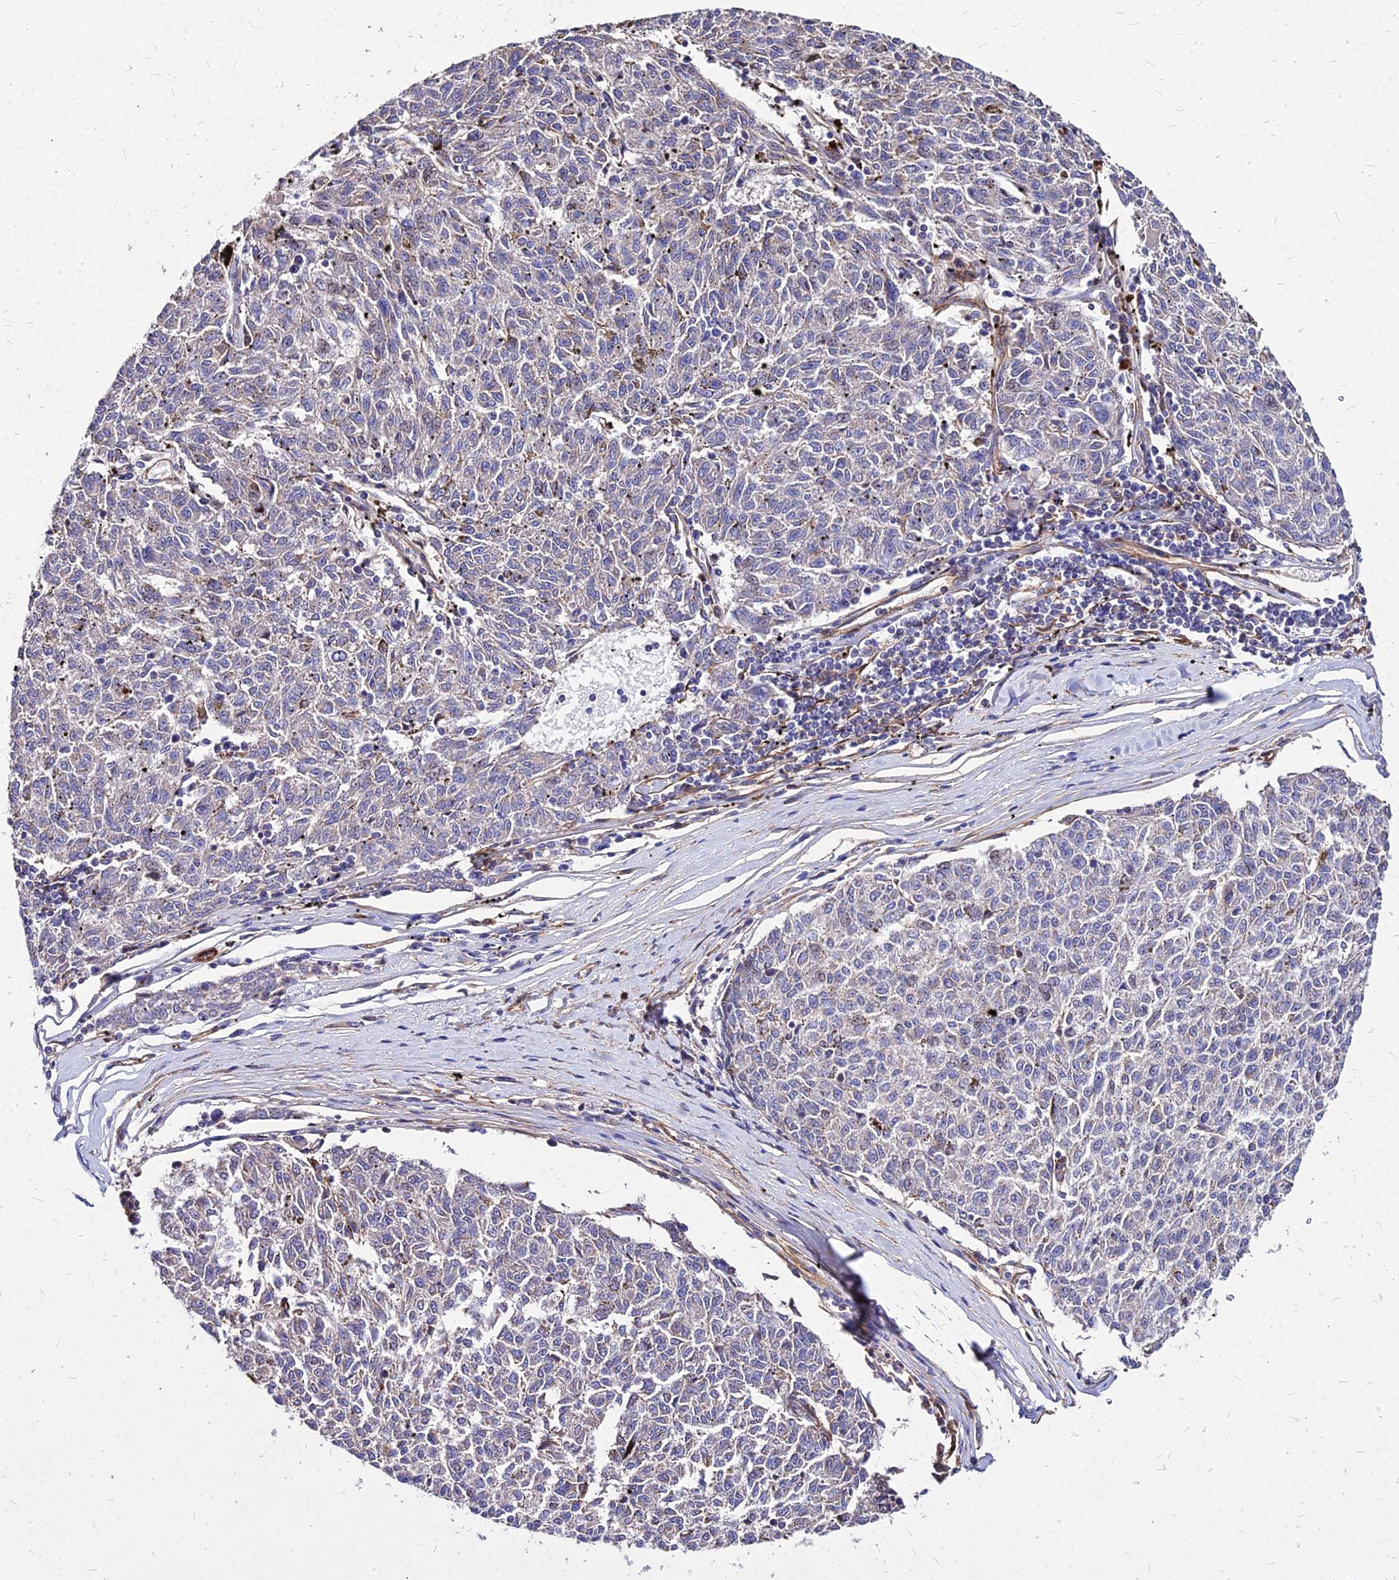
{"staining": {"intensity": "weak", "quantity": "<25%", "location": "cytoplasmic/membranous"}, "tissue": "melanoma", "cell_type": "Tumor cells", "image_type": "cancer", "snomed": [{"axis": "morphology", "description": "Malignant melanoma, NOS"}, {"axis": "topography", "description": "Skin"}], "caption": "Malignant melanoma was stained to show a protein in brown. There is no significant positivity in tumor cells.", "gene": "EFCC1", "patient": {"sex": "female", "age": 72}}